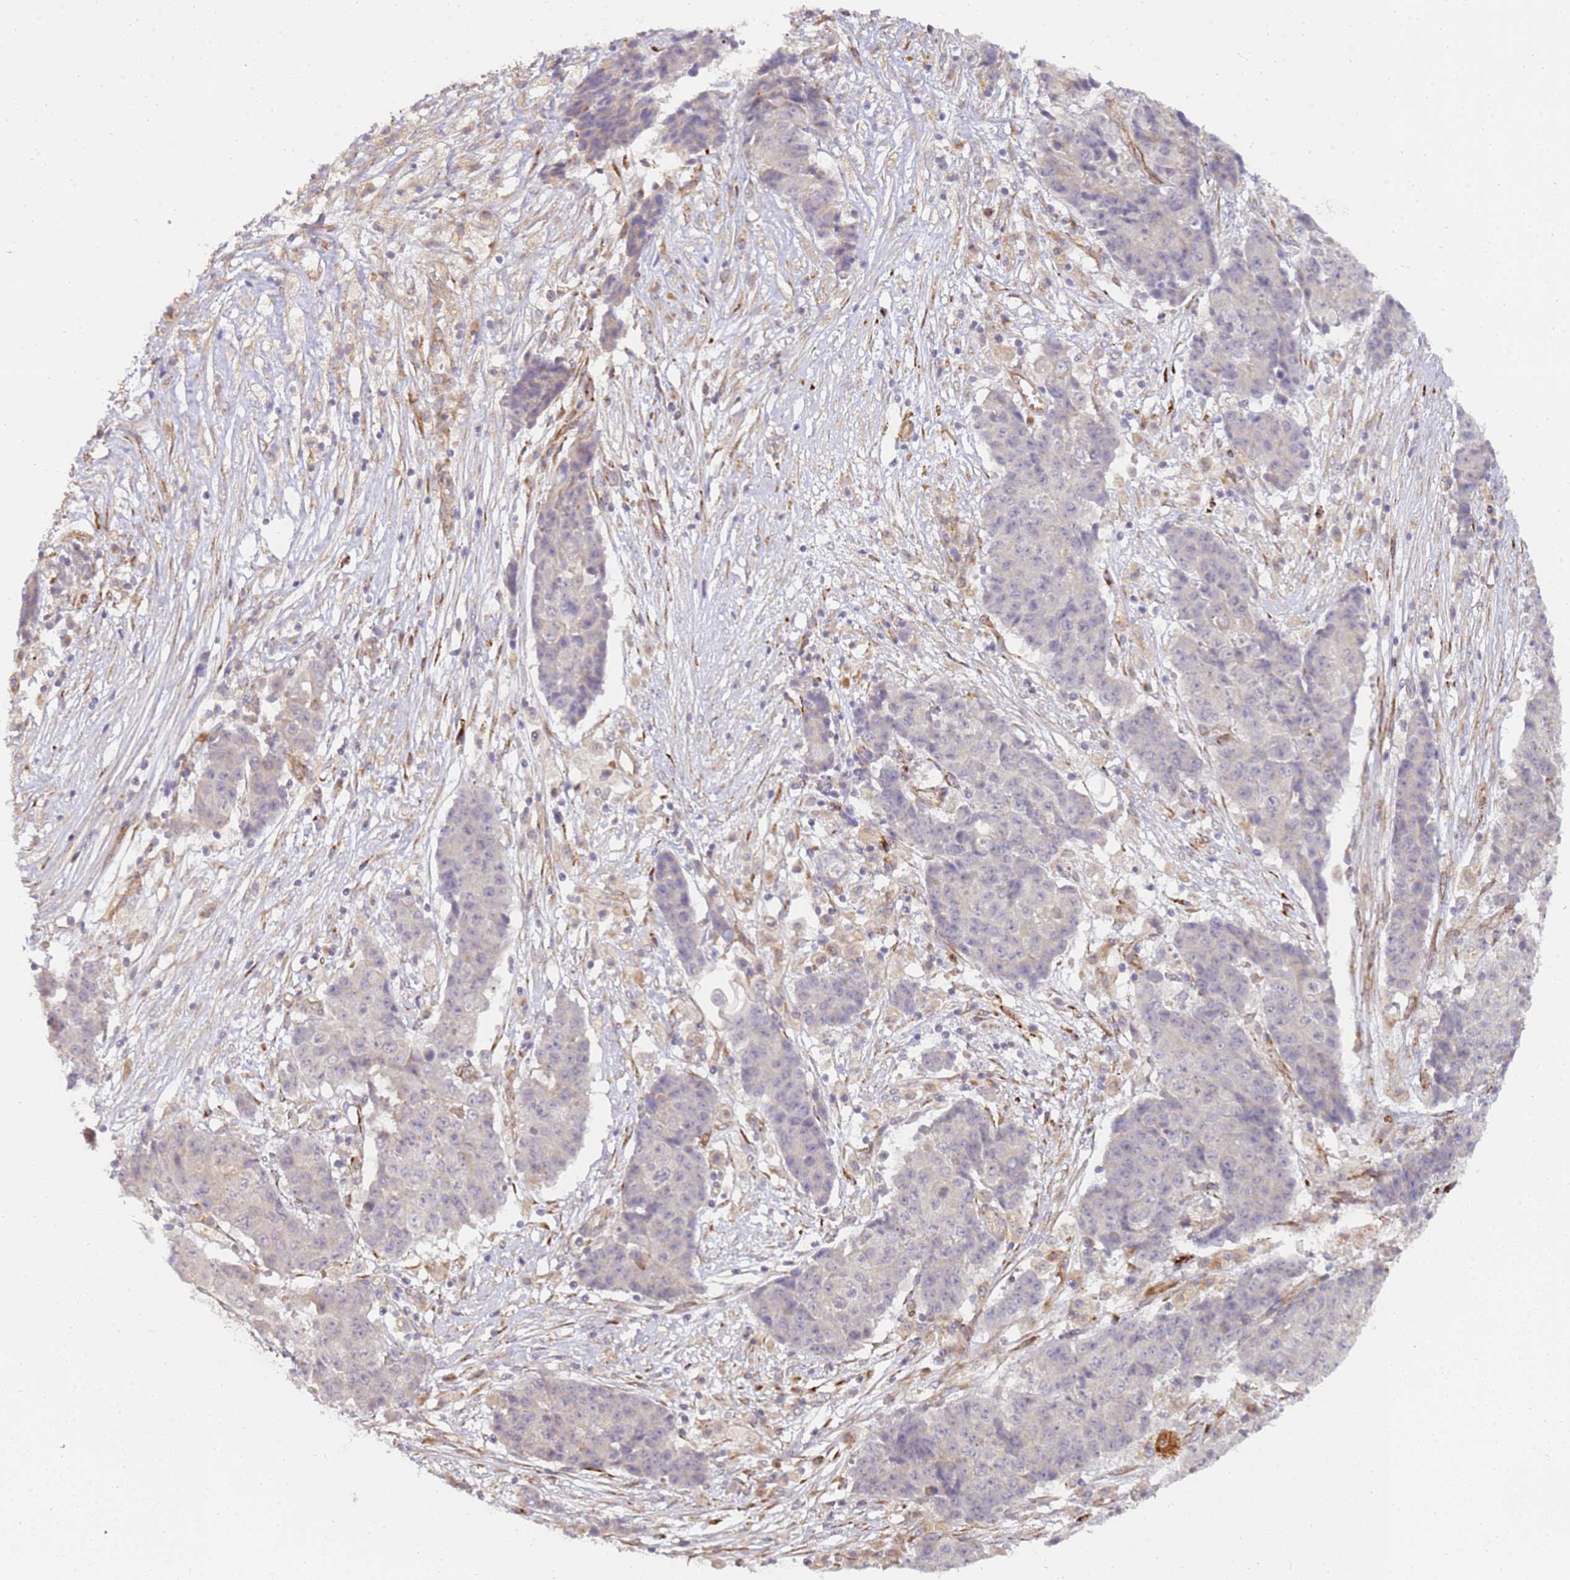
{"staining": {"intensity": "negative", "quantity": "none", "location": "none"}, "tissue": "ovarian cancer", "cell_type": "Tumor cells", "image_type": "cancer", "snomed": [{"axis": "morphology", "description": "Carcinoma, endometroid"}, {"axis": "topography", "description": "Ovary"}], "caption": "DAB (3,3'-diaminobenzidine) immunohistochemical staining of human ovarian endometroid carcinoma demonstrates no significant staining in tumor cells.", "gene": "GRAP", "patient": {"sex": "female", "age": 42}}